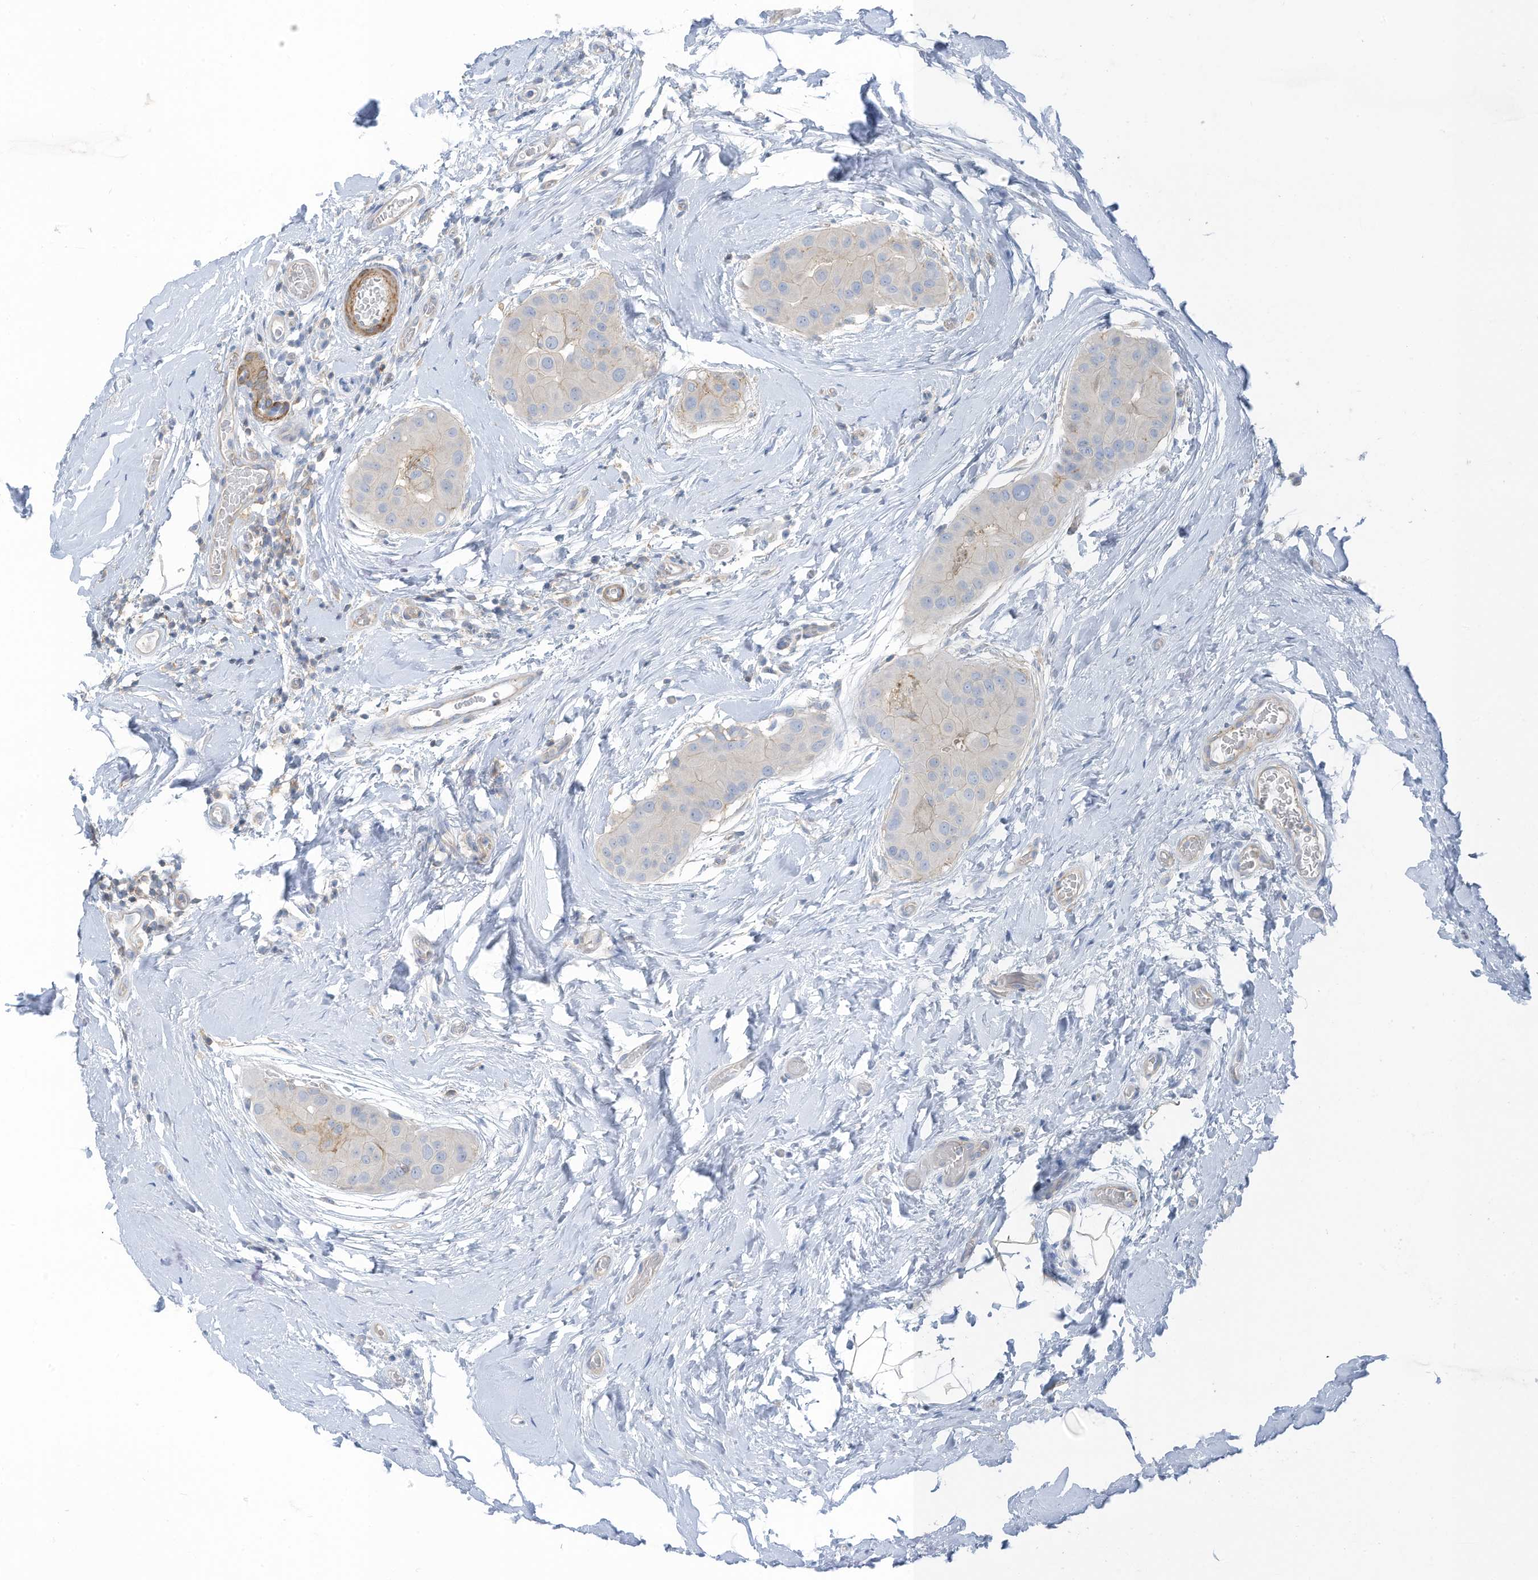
{"staining": {"intensity": "negative", "quantity": "none", "location": "none"}, "tissue": "thyroid cancer", "cell_type": "Tumor cells", "image_type": "cancer", "snomed": [{"axis": "morphology", "description": "Papillary adenocarcinoma, NOS"}, {"axis": "topography", "description": "Thyroid gland"}], "caption": "Protein analysis of thyroid cancer exhibits no significant staining in tumor cells. (Stains: DAB (3,3'-diaminobenzidine) IHC with hematoxylin counter stain, Microscopy: brightfield microscopy at high magnification).", "gene": "ZNF846", "patient": {"sex": "male", "age": 33}}